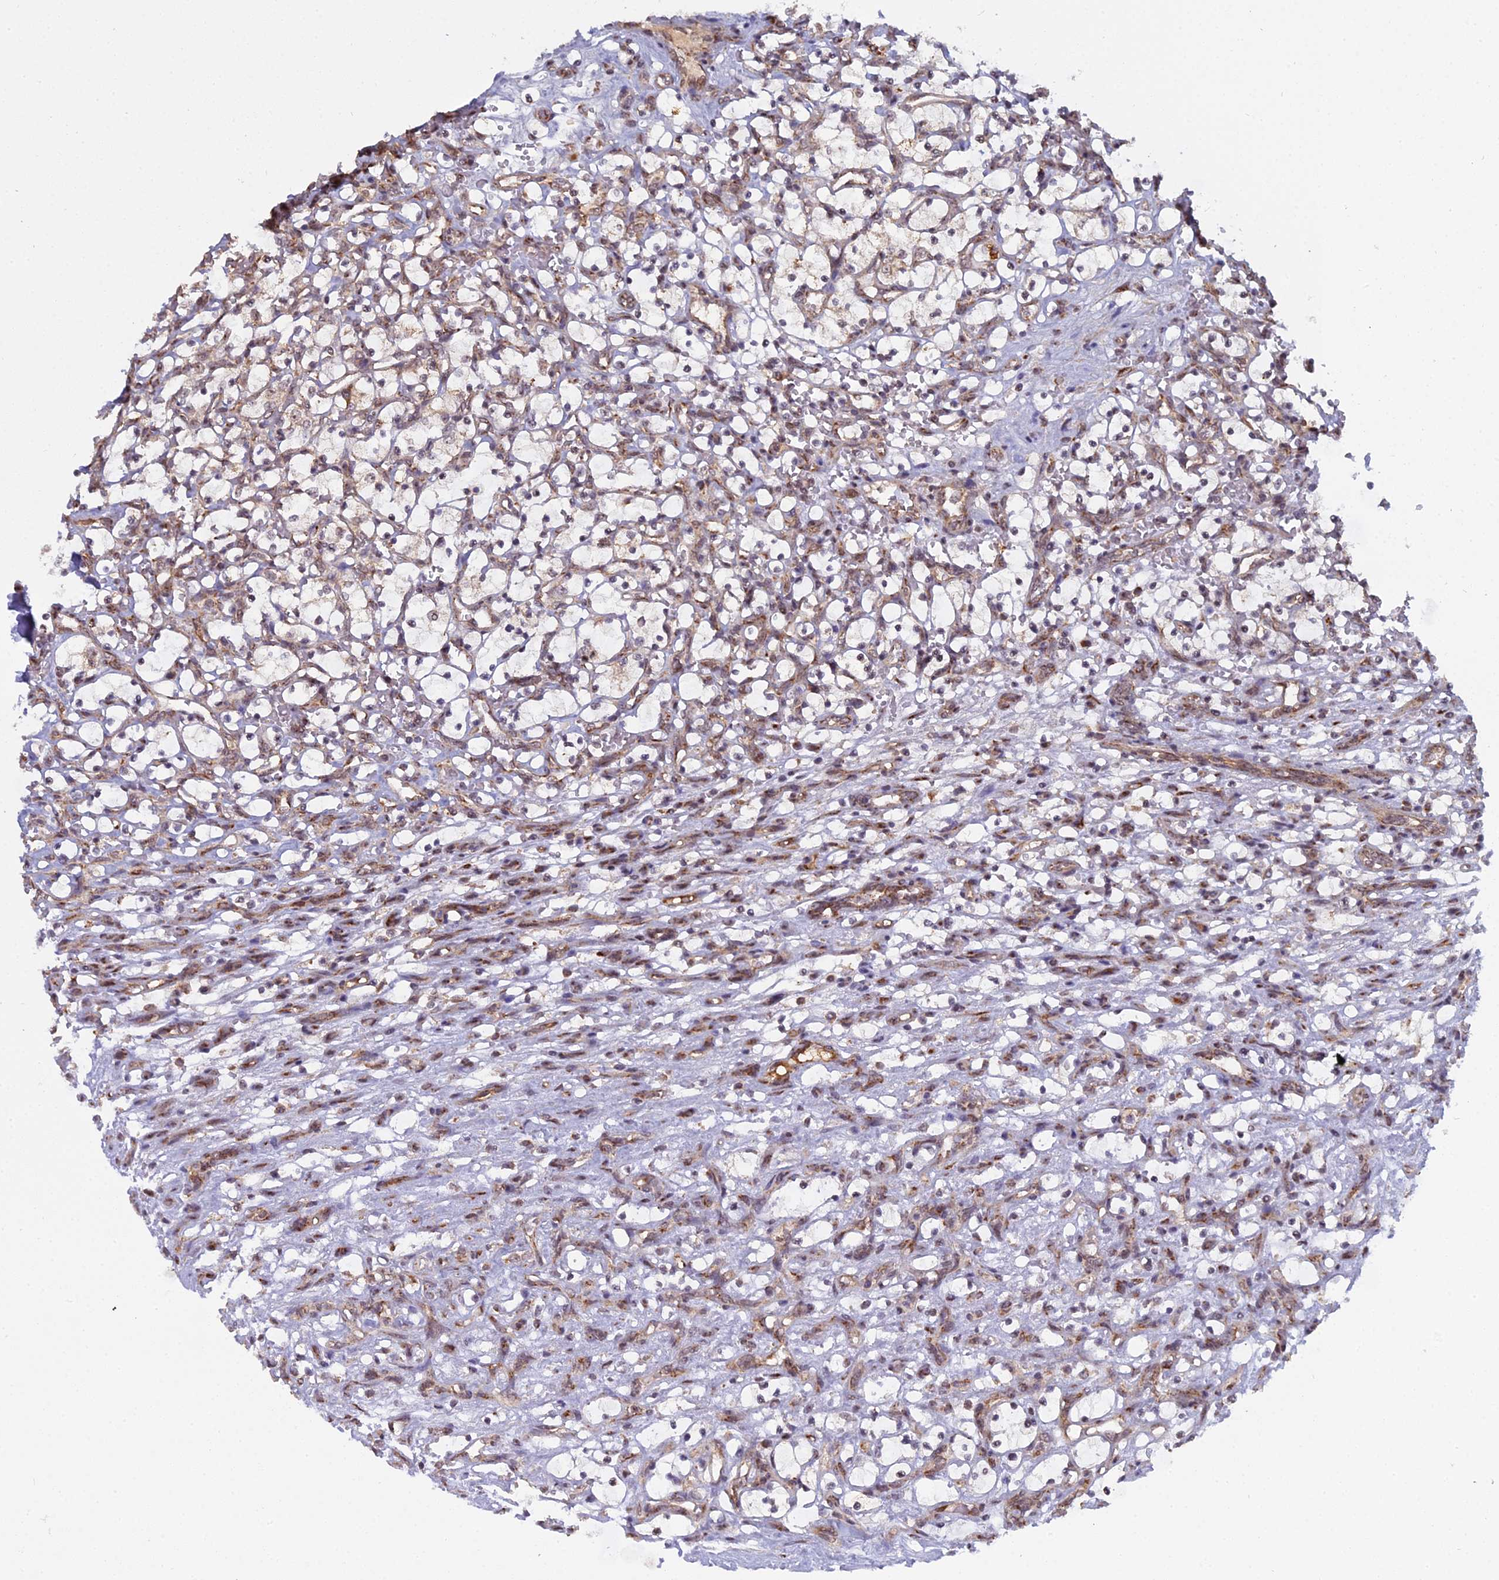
{"staining": {"intensity": "weak", "quantity": "25%-75%", "location": "cytoplasmic/membranous,nuclear"}, "tissue": "renal cancer", "cell_type": "Tumor cells", "image_type": "cancer", "snomed": [{"axis": "morphology", "description": "Adenocarcinoma, NOS"}, {"axis": "topography", "description": "Kidney"}], "caption": "Renal cancer (adenocarcinoma) tissue exhibits weak cytoplasmic/membranous and nuclear staining in about 25%-75% of tumor cells", "gene": "MEOX1", "patient": {"sex": "female", "age": 69}}